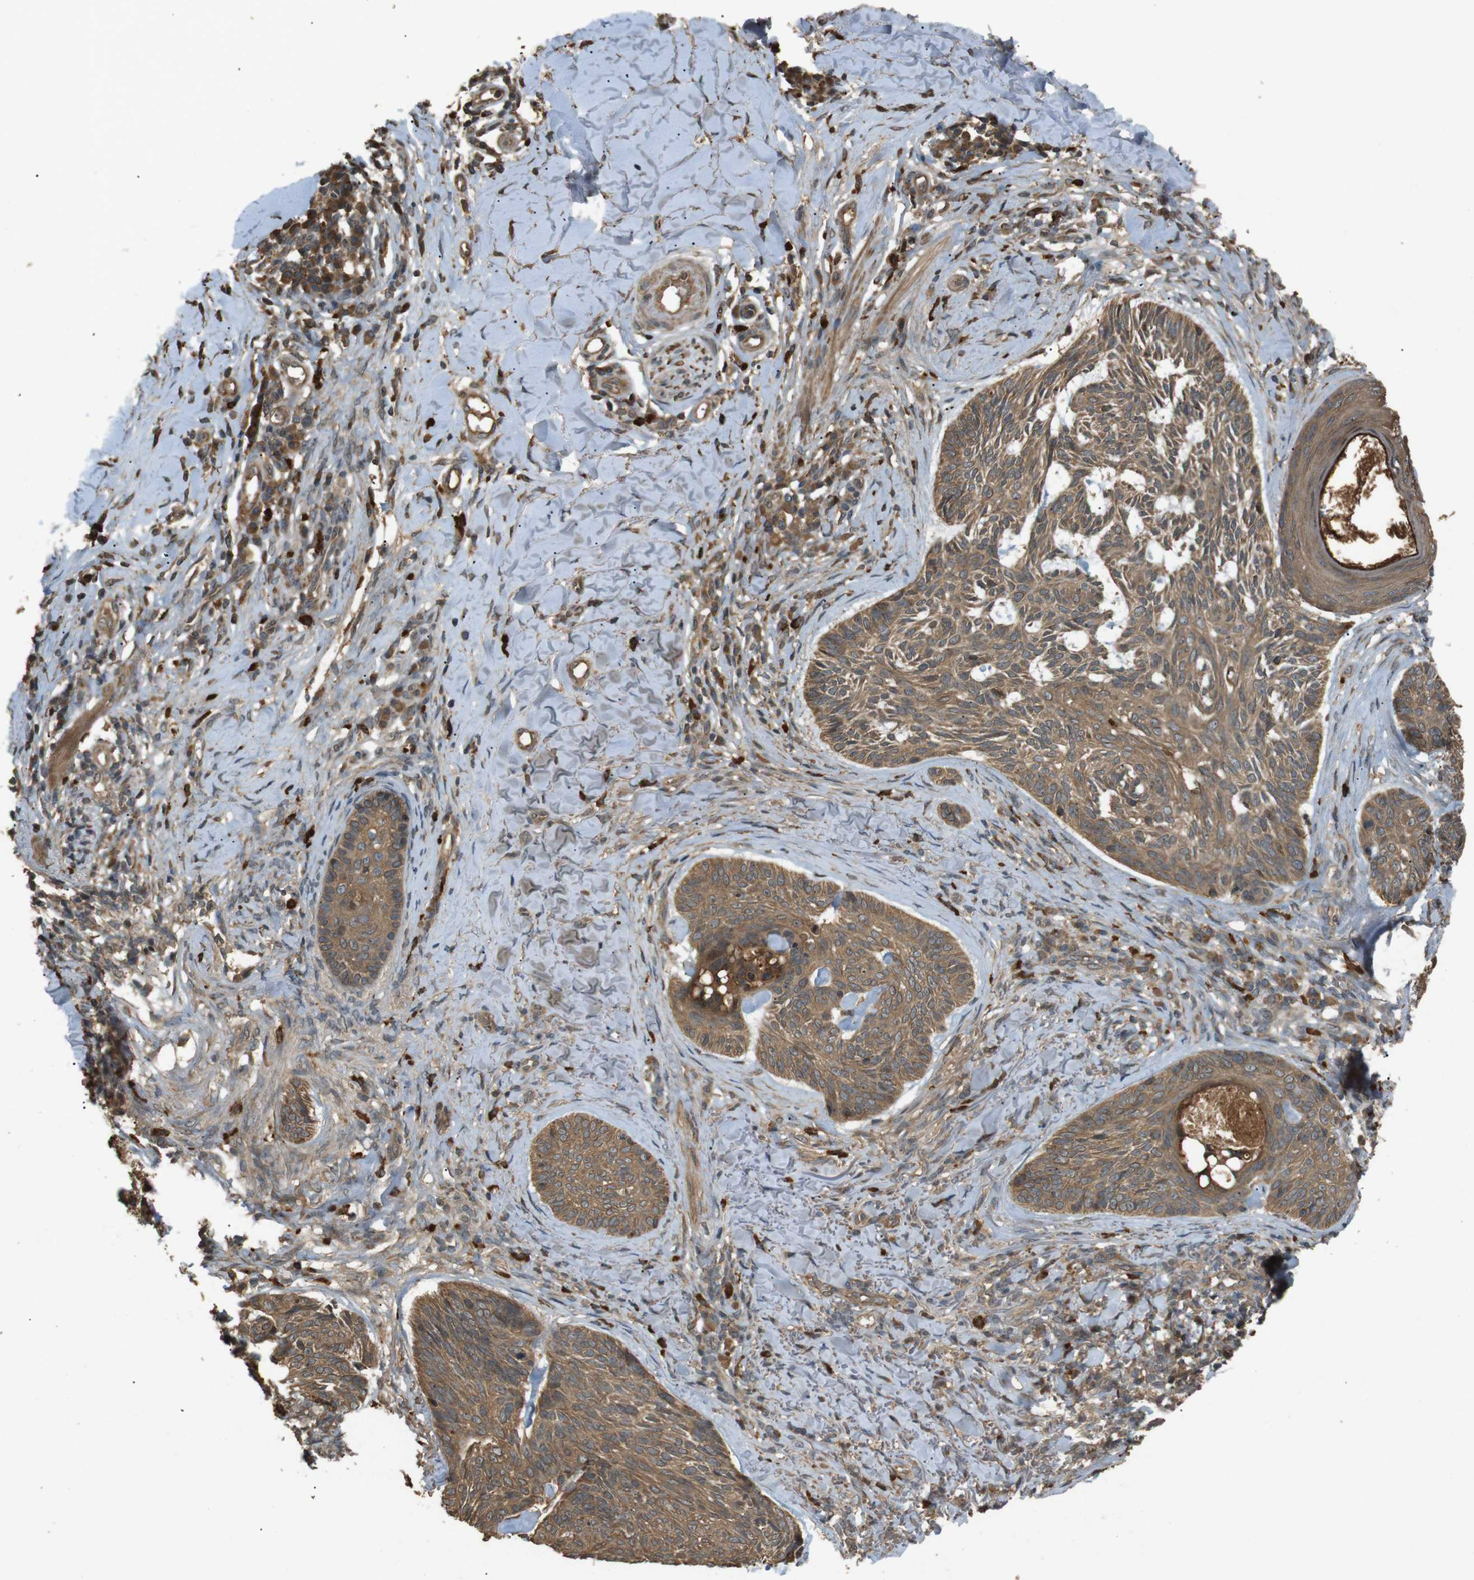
{"staining": {"intensity": "moderate", "quantity": ">75%", "location": "cytoplasmic/membranous"}, "tissue": "skin cancer", "cell_type": "Tumor cells", "image_type": "cancer", "snomed": [{"axis": "morphology", "description": "Basal cell carcinoma"}, {"axis": "topography", "description": "Skin"}], "caption": "About >75% of tumor cells in human skin cancer display moderate cytoplasmic/membranous protein positivity as visualized by brown immunohistochemical staining.", "gene": "TAP1", "patient": {"sex": "male", "age": 43}}